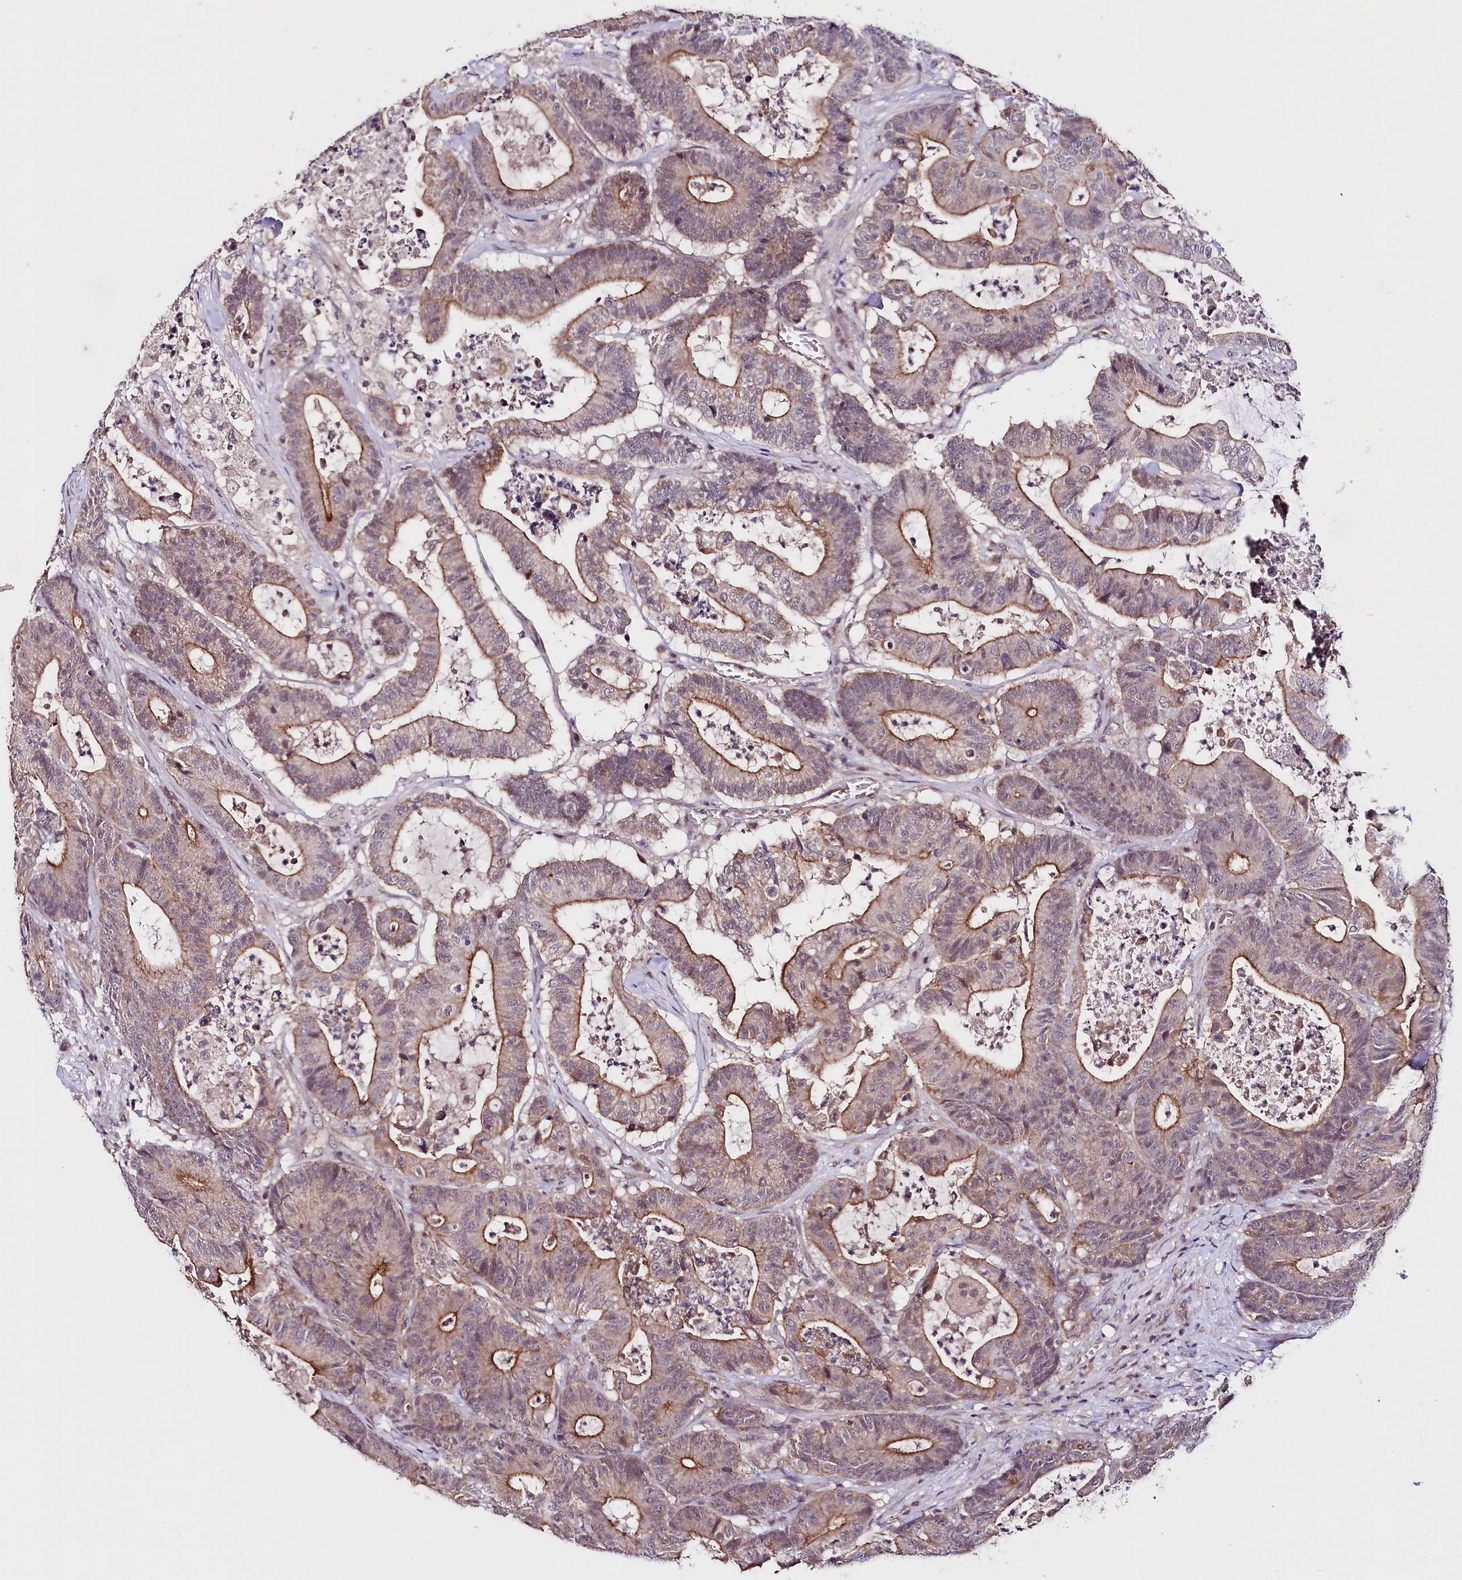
{"staining": {"intensity": "moderate", "quantity": ">75%", "location": "cytoplasmic/membranous"}, "tissue": "colorectal cancer", "cell_type": "Tumor cells", "image_type": "cancer", "snomed": [{"axis": "morphology", "description": "Adenocarcinoma, NOS"}, {"axis": "topography", "description": "Colon"}], "caption": "Immunohistochemistry histopathology image of human adenocarcinoma (colorectal) stained for a protein (brown), which reveals medium levels of moderate cytoplasmic/membranous staining in approximately >75% of tumor cells.", "gene": "TAFAZZIN", "patient": {"sex": "female", "age": 84}}